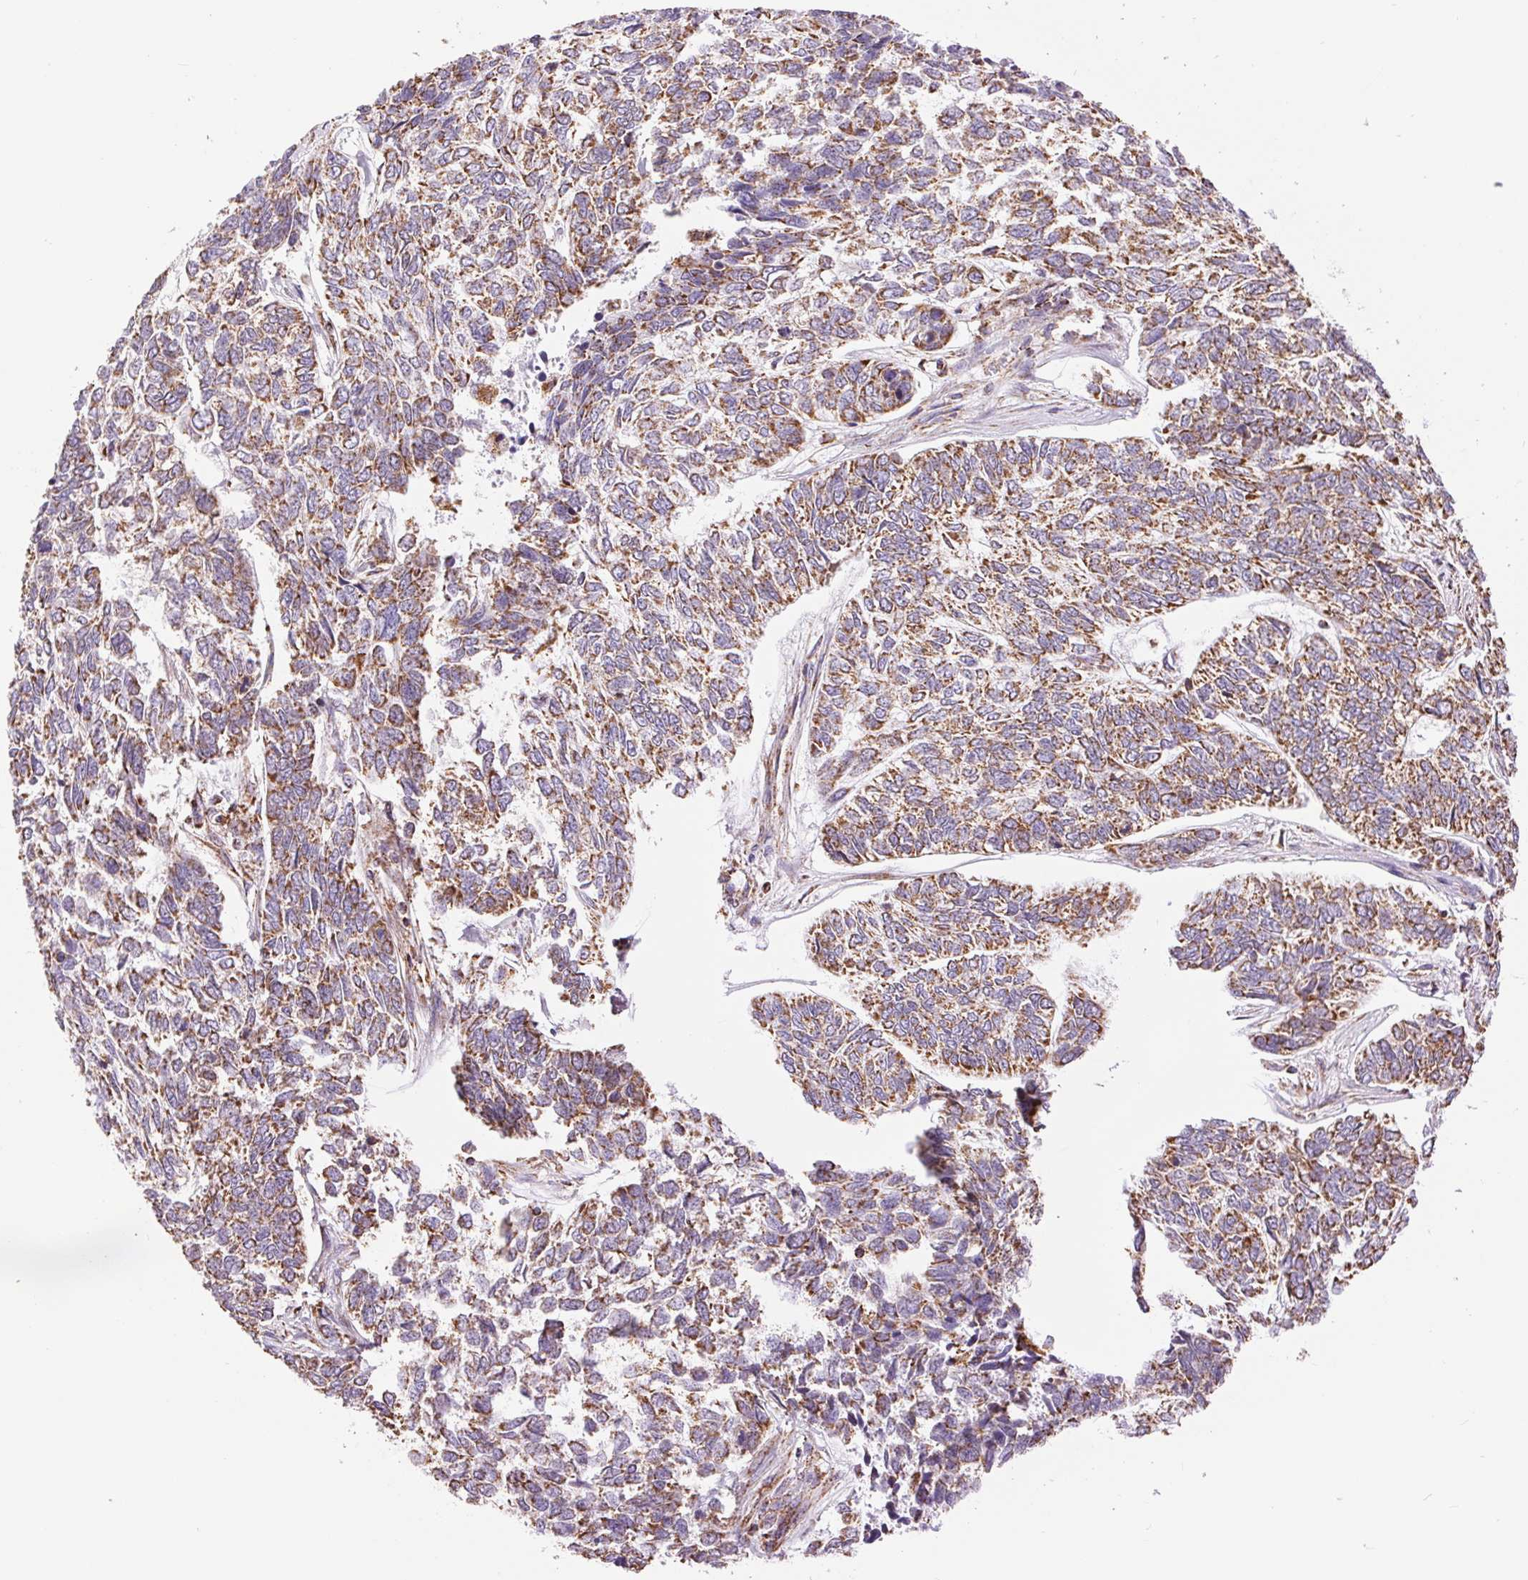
{"staining": {"intensity": "moderate", "quantity": ">75%", "location": "cytoplasmic/membranous"}, "tissue": "skin cancer", "cell_type": "Tumor cells", "image_type": "cancer", "snomed": [{"axis": "morphology", "description": "Basal cell carcinoma"}, {"axis": "topography", "description": "Skin"}], "caption": "The image demonstrates immunohistochemical staining of skin cancer (basal cell carcinoma). There is moderate cytoplasmic/membranous positivity is identified in approximately >75% of tumor cells.", "gene": "ATP5PB", "patient": {"sex": "female", "age": 65}}